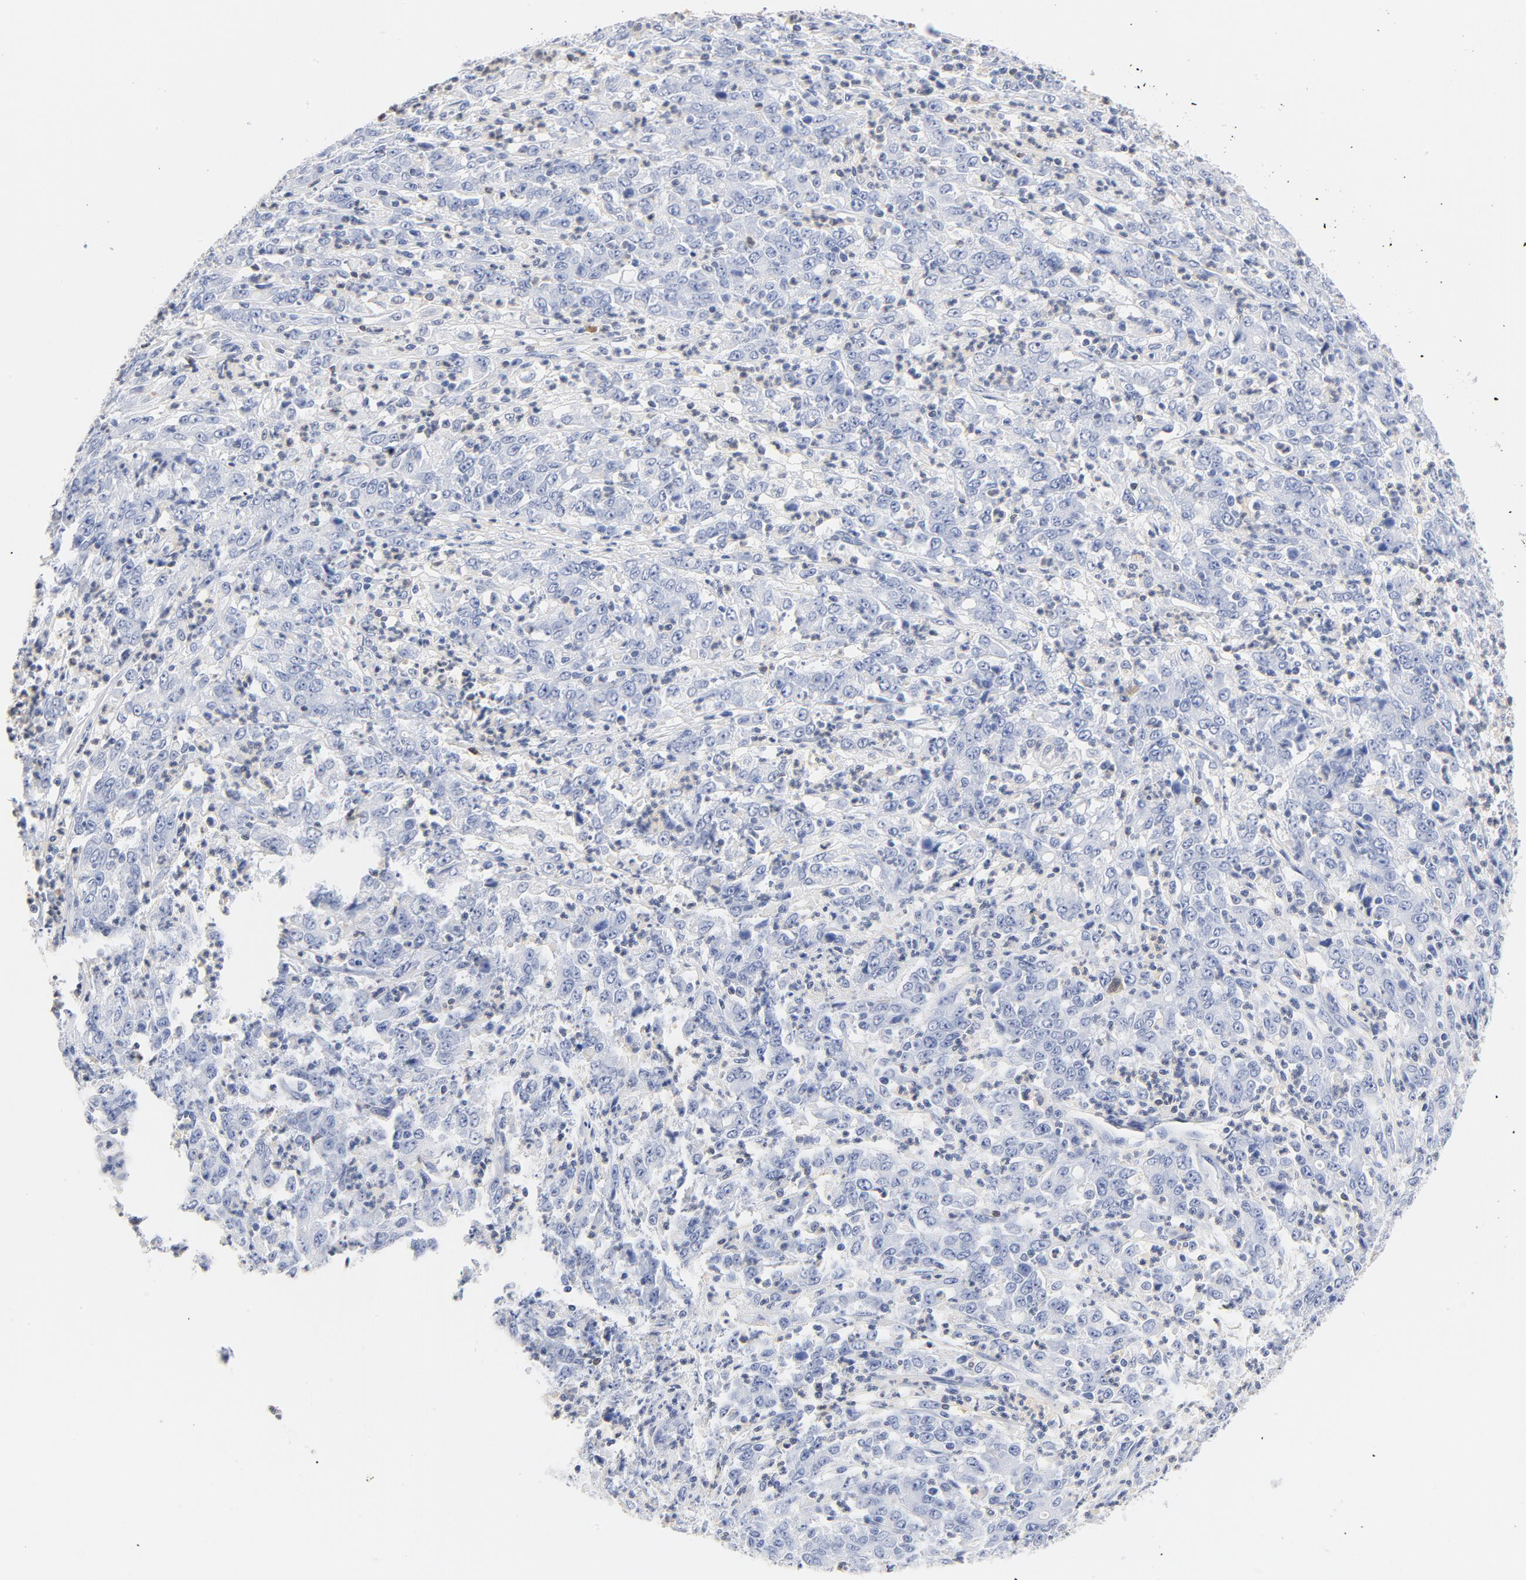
{"staining": {"intensity": "negative", "quantity": "none", "location": "none"}, "tissue": "stomach cancer", "cell_type": "Tumor cells", "image_type": "cancer", "snomed": [{"axis": "morphology", "description": "Adenocarcinoma, NOS"}, {"axis": "topography", "description": "Stomach, lower"}], "caption": "Immunohistochemical staining of stomach cancer (adenocarcinoma) reveals no significant expression in tumor cells. The staining is performed using DAB (3,3'-diaminobenzidine) brown chromogen with nuclei counter-stained in using hematoxylin.", "gene": "CDKN1B", "patient": {"sex": "female", "age": 71}}